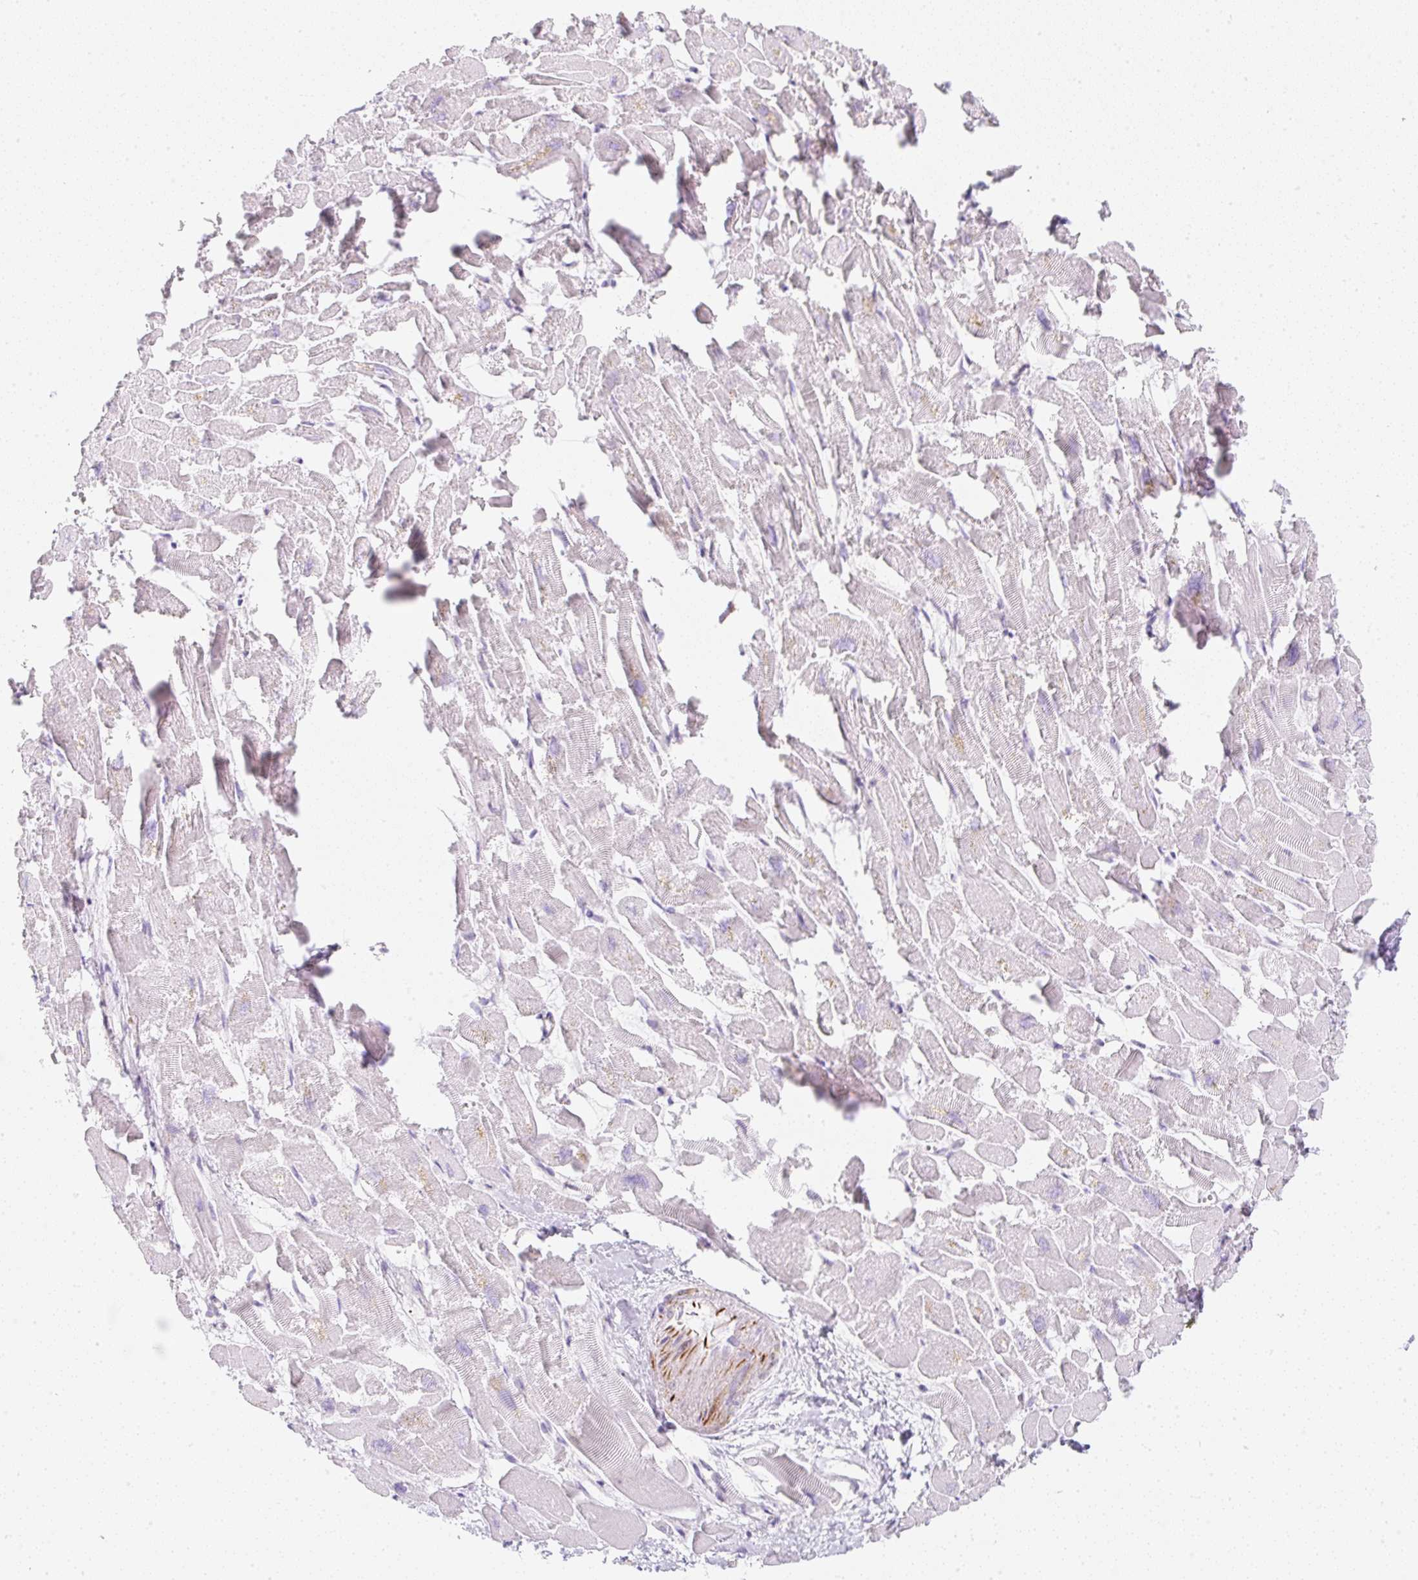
{"staining": {"intensity": "negative", "quantity": "none", "location": "none"}, "tissue": "heart muscle", "cell_type": "Cardiomyocytes", "image_type": "normal", "snomed": [{"axis": "morphology", "description": "Normal tissue, NOS"}, {"axis": "topography", "description": "Heart"}], "caption": "Cardiomyocytes are negative for protein expression in benign human heart muscle. The staining is performed using DAB (3,3'-diaminobenzidine) brown chromogen with nuclei counter-stained in using hematoxylin.", "gene": "ZNF689", "patient": {"sex": "male", "age": 54}}